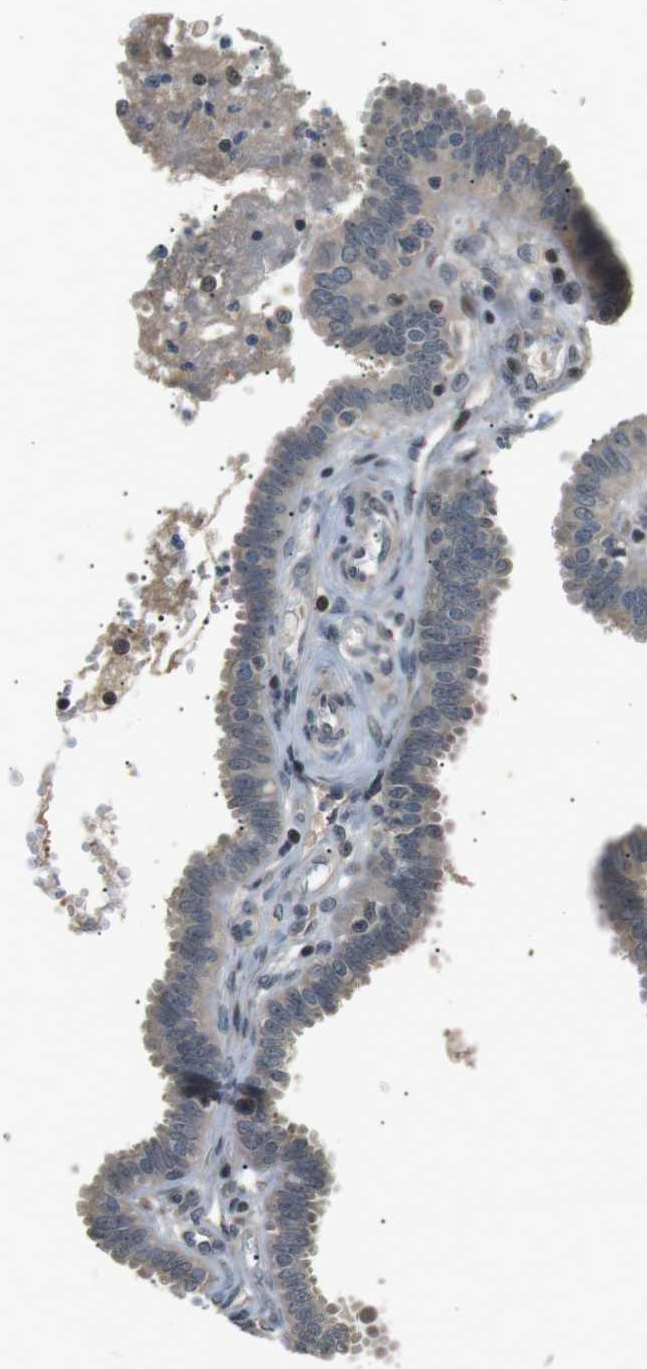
{"staining": {"intensity": "moderate", "quantity": ">75%", "location": "cytoplasmic/membranous"}, "tissue": "fallopian tube", "cell_type": "Glandular cells", "image_type": "normal", "snomed": [{"axis": "morphology", "description": "Normal tissue, NOS"}, {"axis": "topography", "description": "Fallopian tube"}], "caption": "Moderate cytoplasmic/membranous expression is present in approximately >75% of glandular cells in benign fallopian tube. (Brightfield microscopy of DAB IHC at high magnification).", "gene": "HSPA13", "patient": {"sex": "female", "age": 32}}